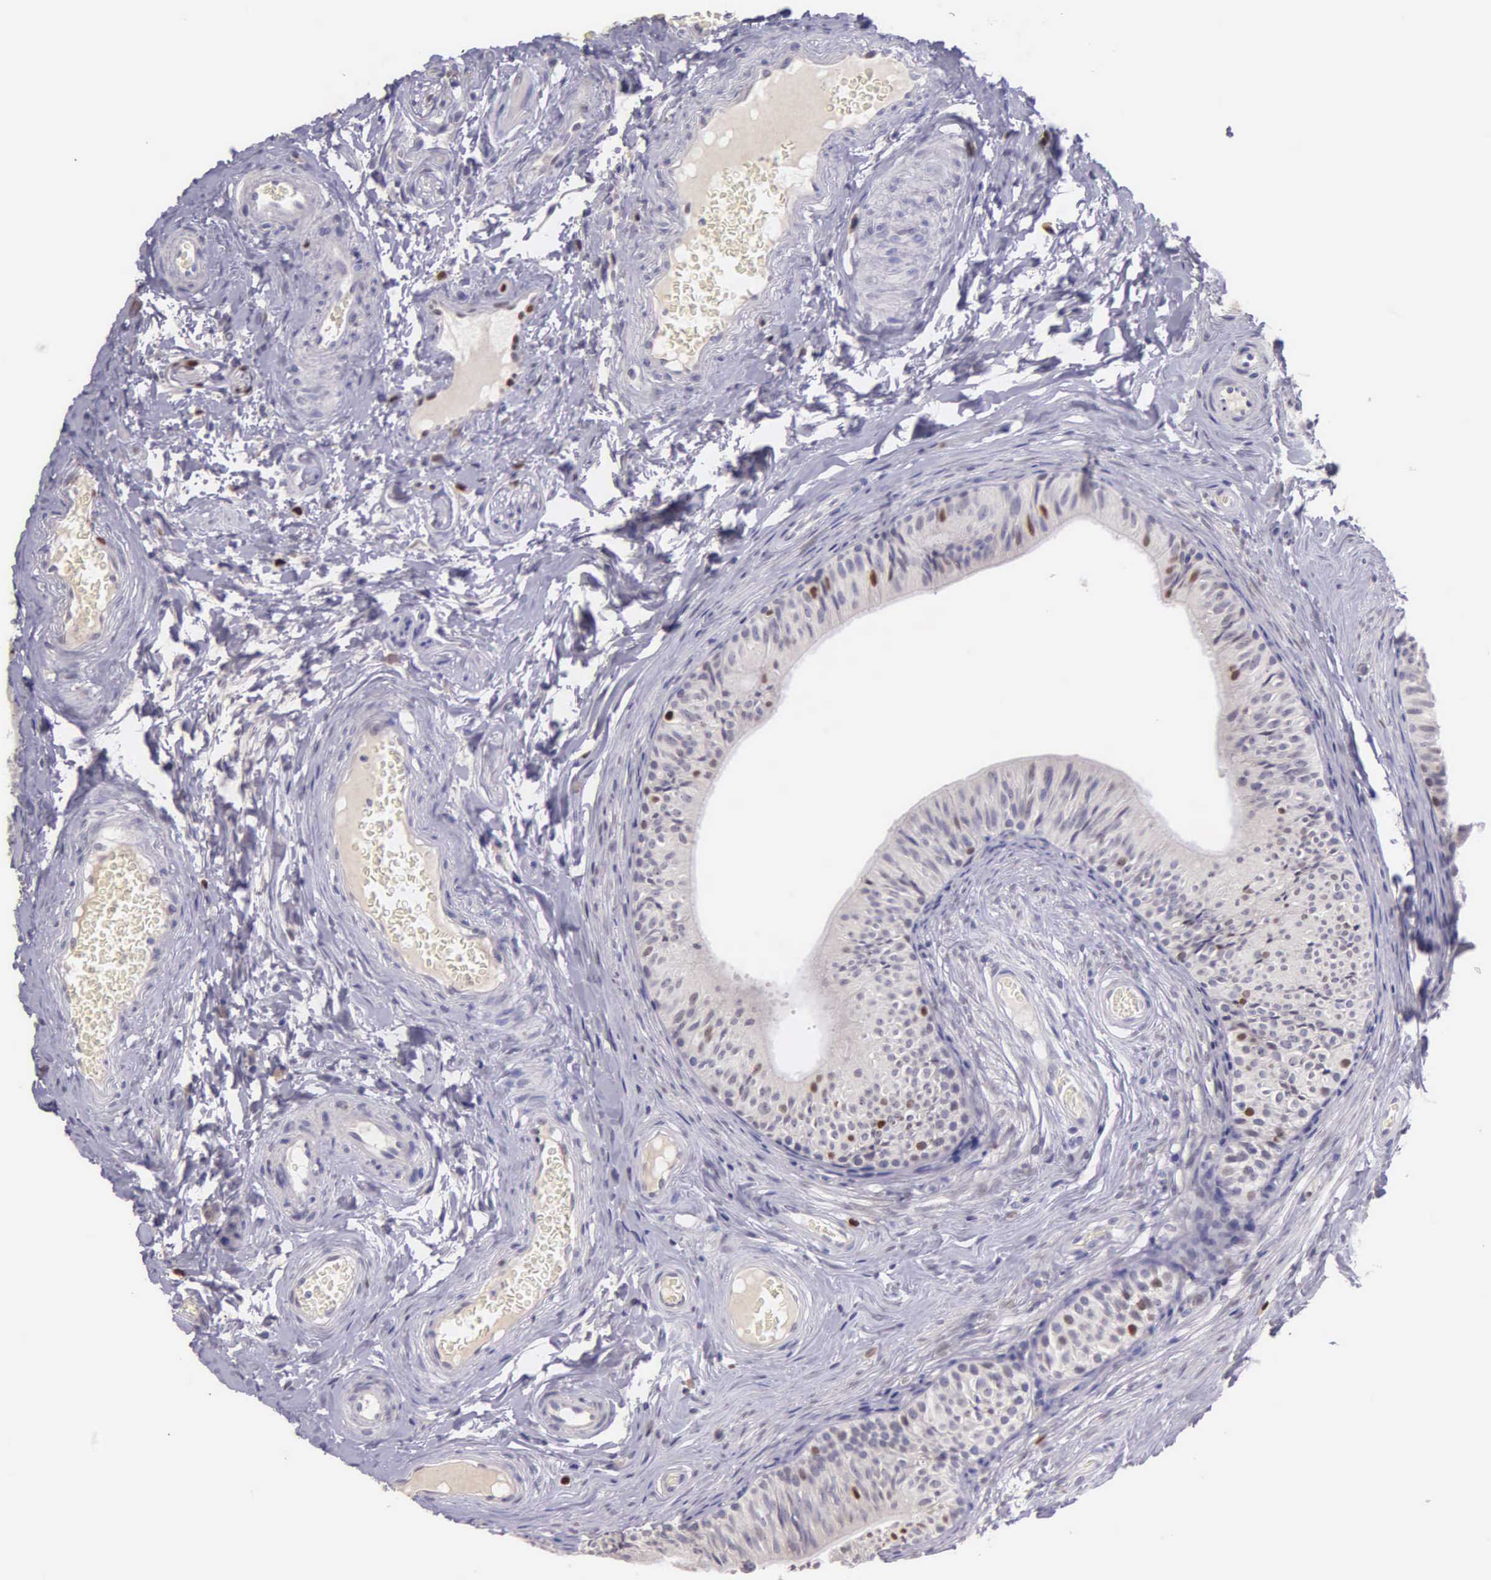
{"staining": {"intensity": "moderate", "quantity": "<25%", "location": "nuclear"}, "tissue": "epididymis", "cell_type": "Glandular cells", "image_type": "normal", "snomed": [{"axis": "morphology", "description": "Normal tissue, NOS"}, {"axis": "topography", "description": "Epididymis"}], "caption": "This histopathology image shows IHC staining of unremarkable epididymis, with low moderate nuclear positivity in approximately <25% of glandular cells.", "gene": "MCM5", "patient": {"sex": "male", "age": 23}}